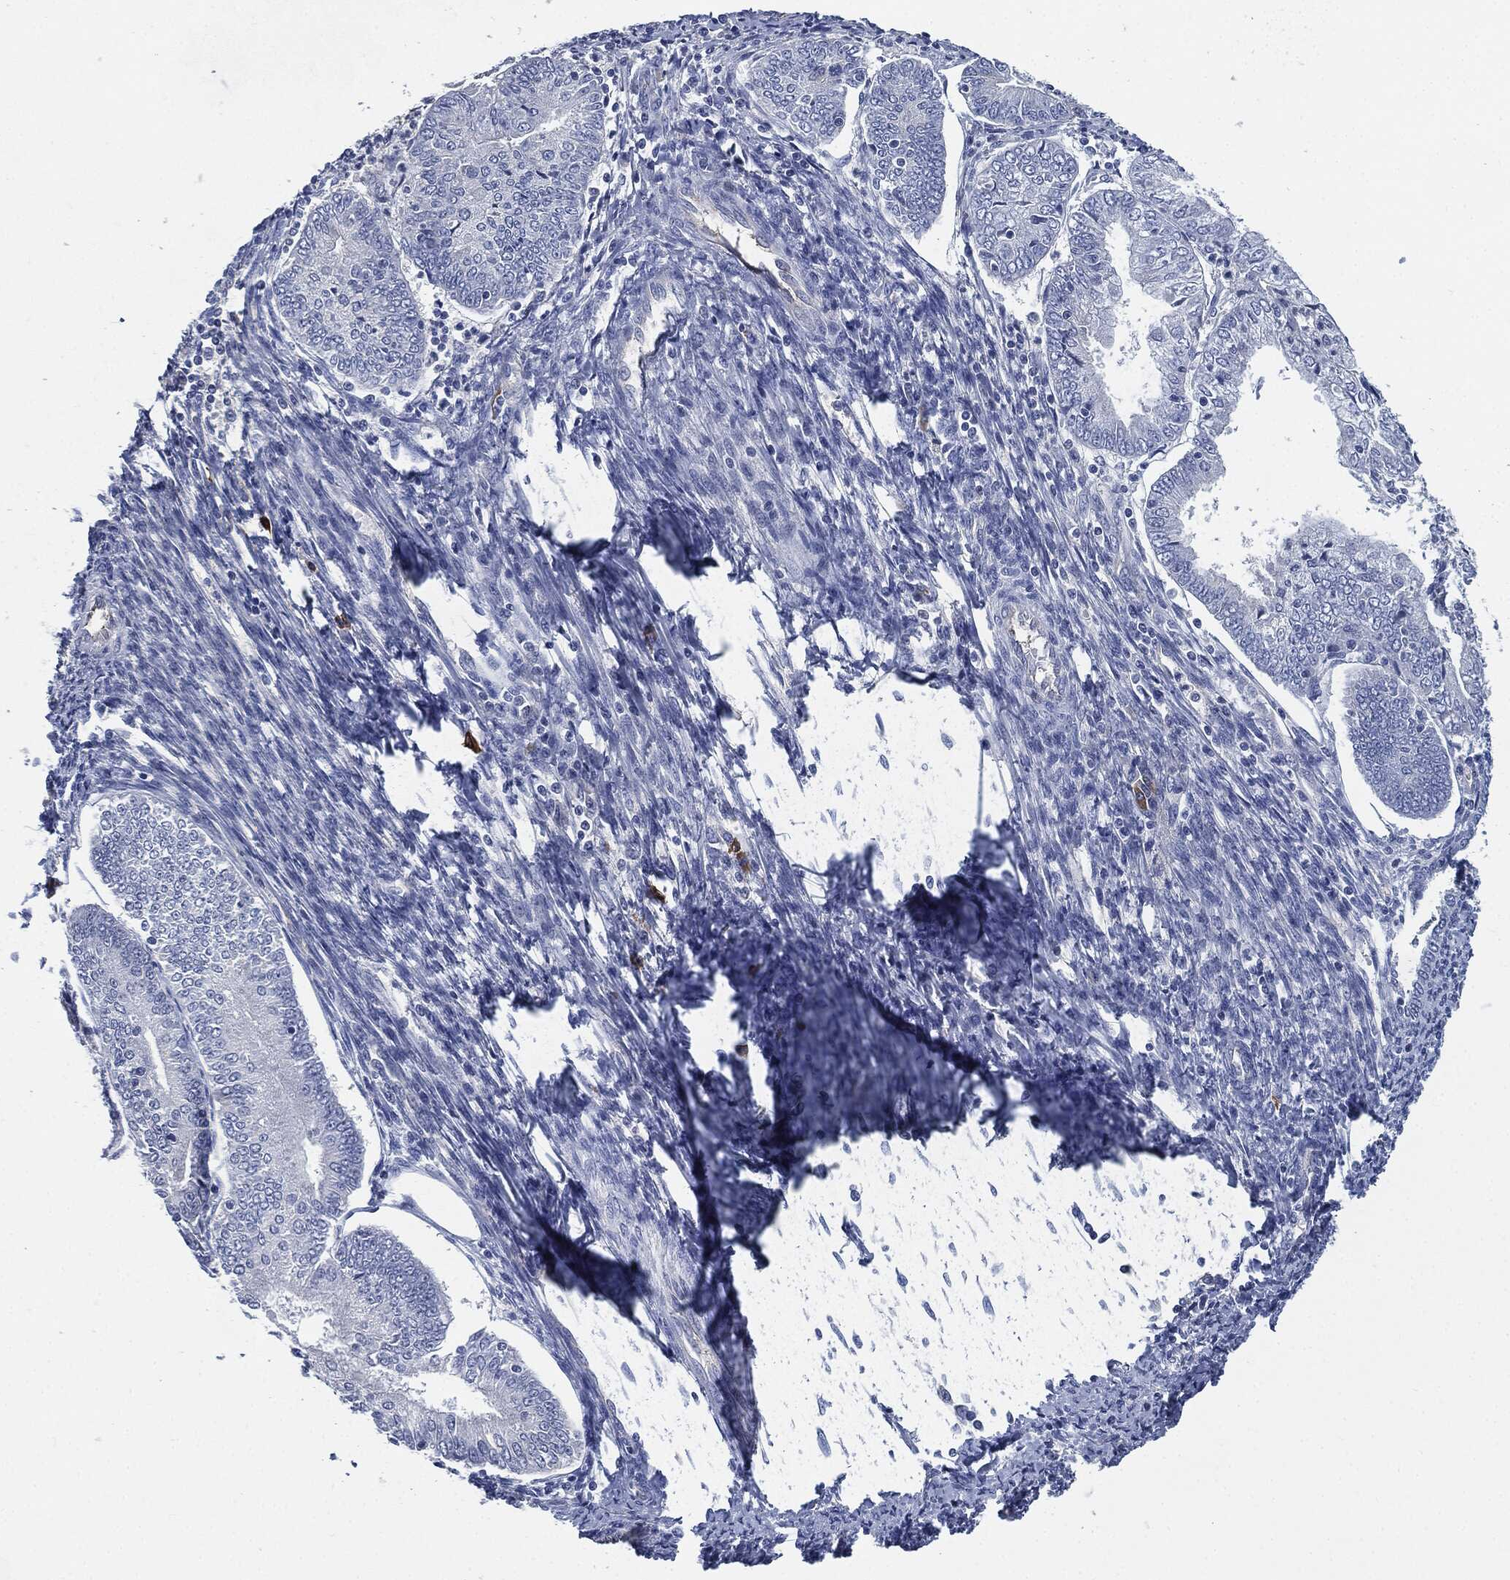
{"staining": {"intensity": "negative", "quantity": "none", "location": "none"}, "tissue": "endometrial cancer", "cell_type": "Tumor cells", "image_type": "cancer", "snomed": [{"axis": "morphology", "description": "Adenocarcinoma, NOS"}, {"axis": "topography", "description": "Endometrium"}], "caption": "The micrograph shows no significant positivity in tumor cells of adenocarcinoma (endometrial).", "gene": "CD27", "patient": {"sex": "female", "age": 56}}